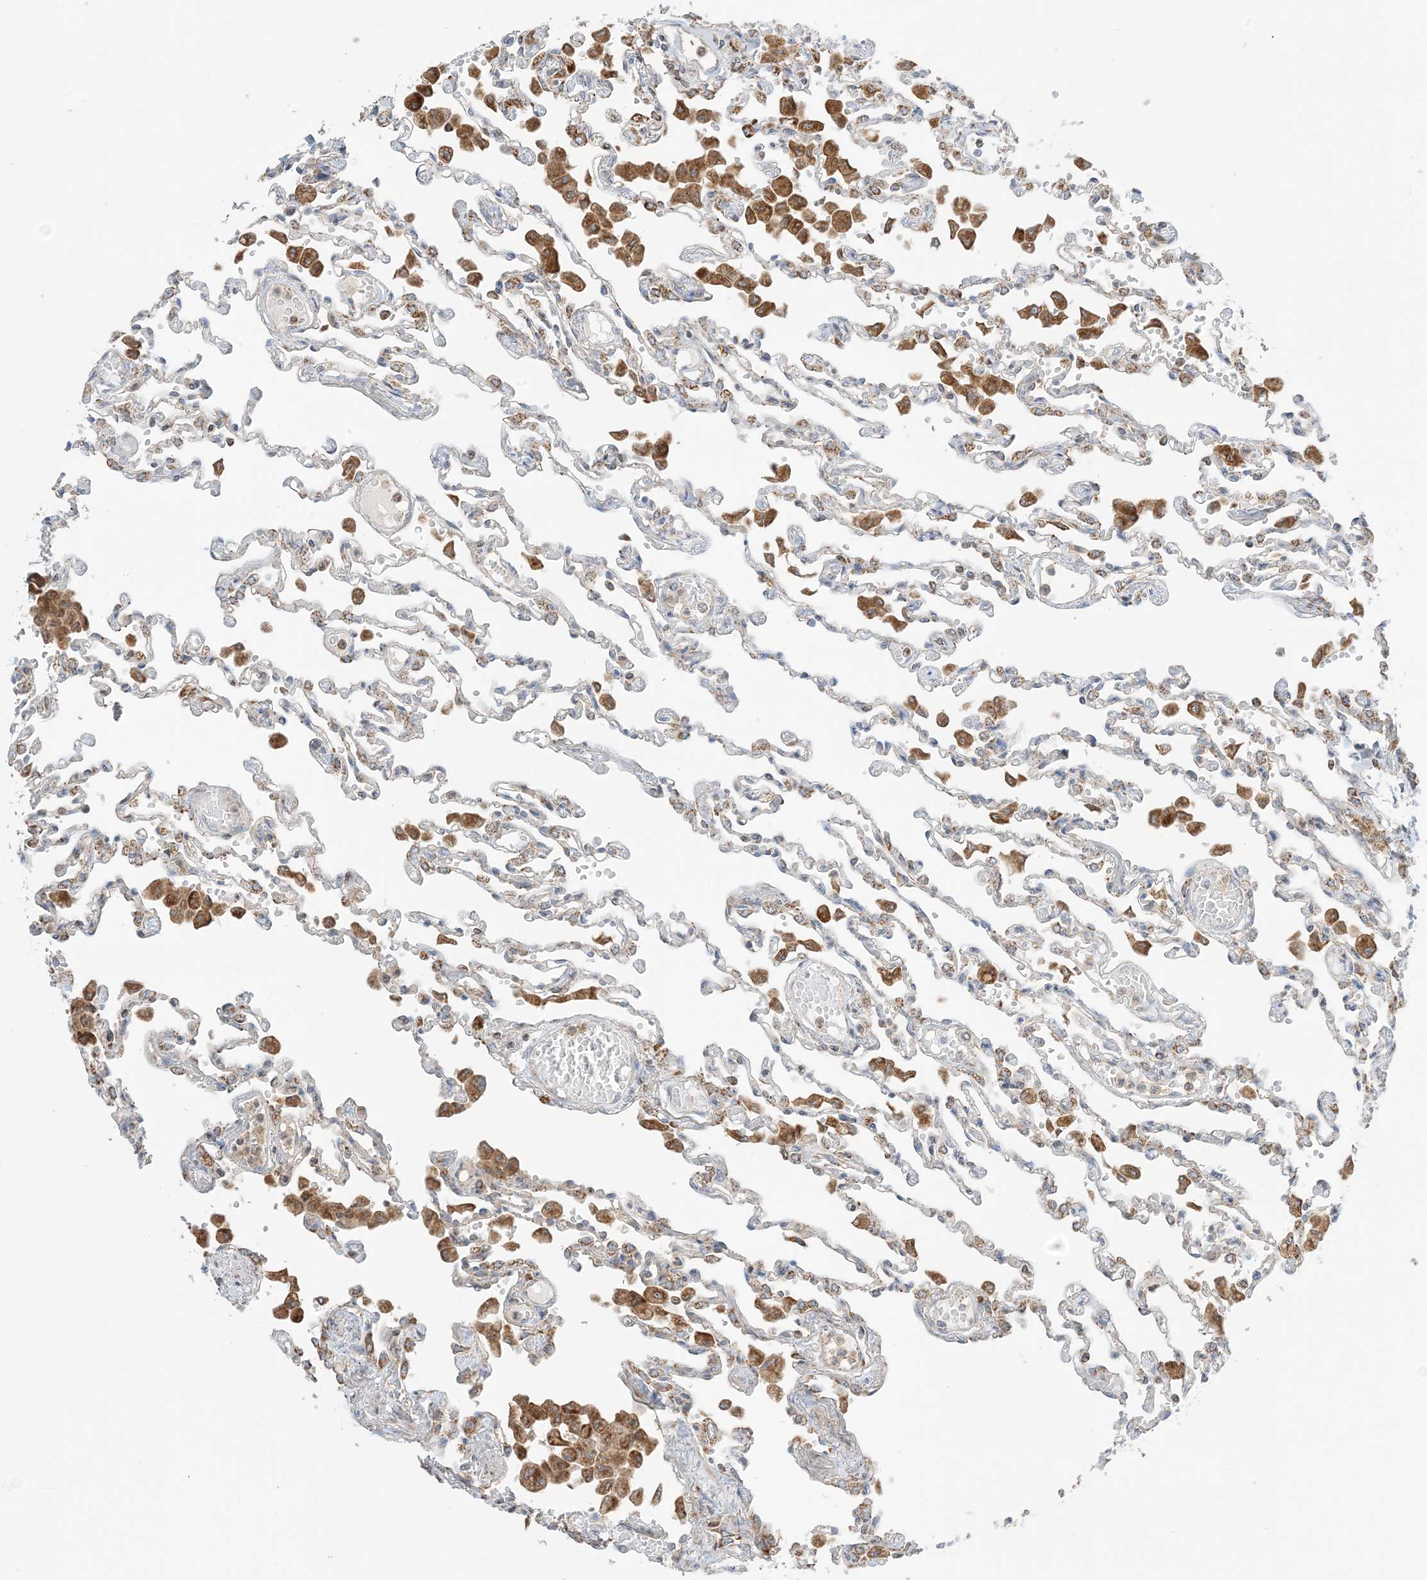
{"staining": {"intensity": "negative", "quantity": "none", "location": "none"}, "tissue": "lung", "cell_type": "Alveolar cells", "image_type": "normal", "snomed": [{"axis": "morphology", "description": "Normal tissue, NOS"}, {"axis": "topography", "description": "Bronchus"}, {"axis": "topography", "description": "Lung"}], "caption": "A high-resolution histopathology image shows IHC staining of unremarkable lung, which displays no significant staining in alveolar cells.", "gene": "N4BP3", "patient": {"sex": "female", "age": 49}}